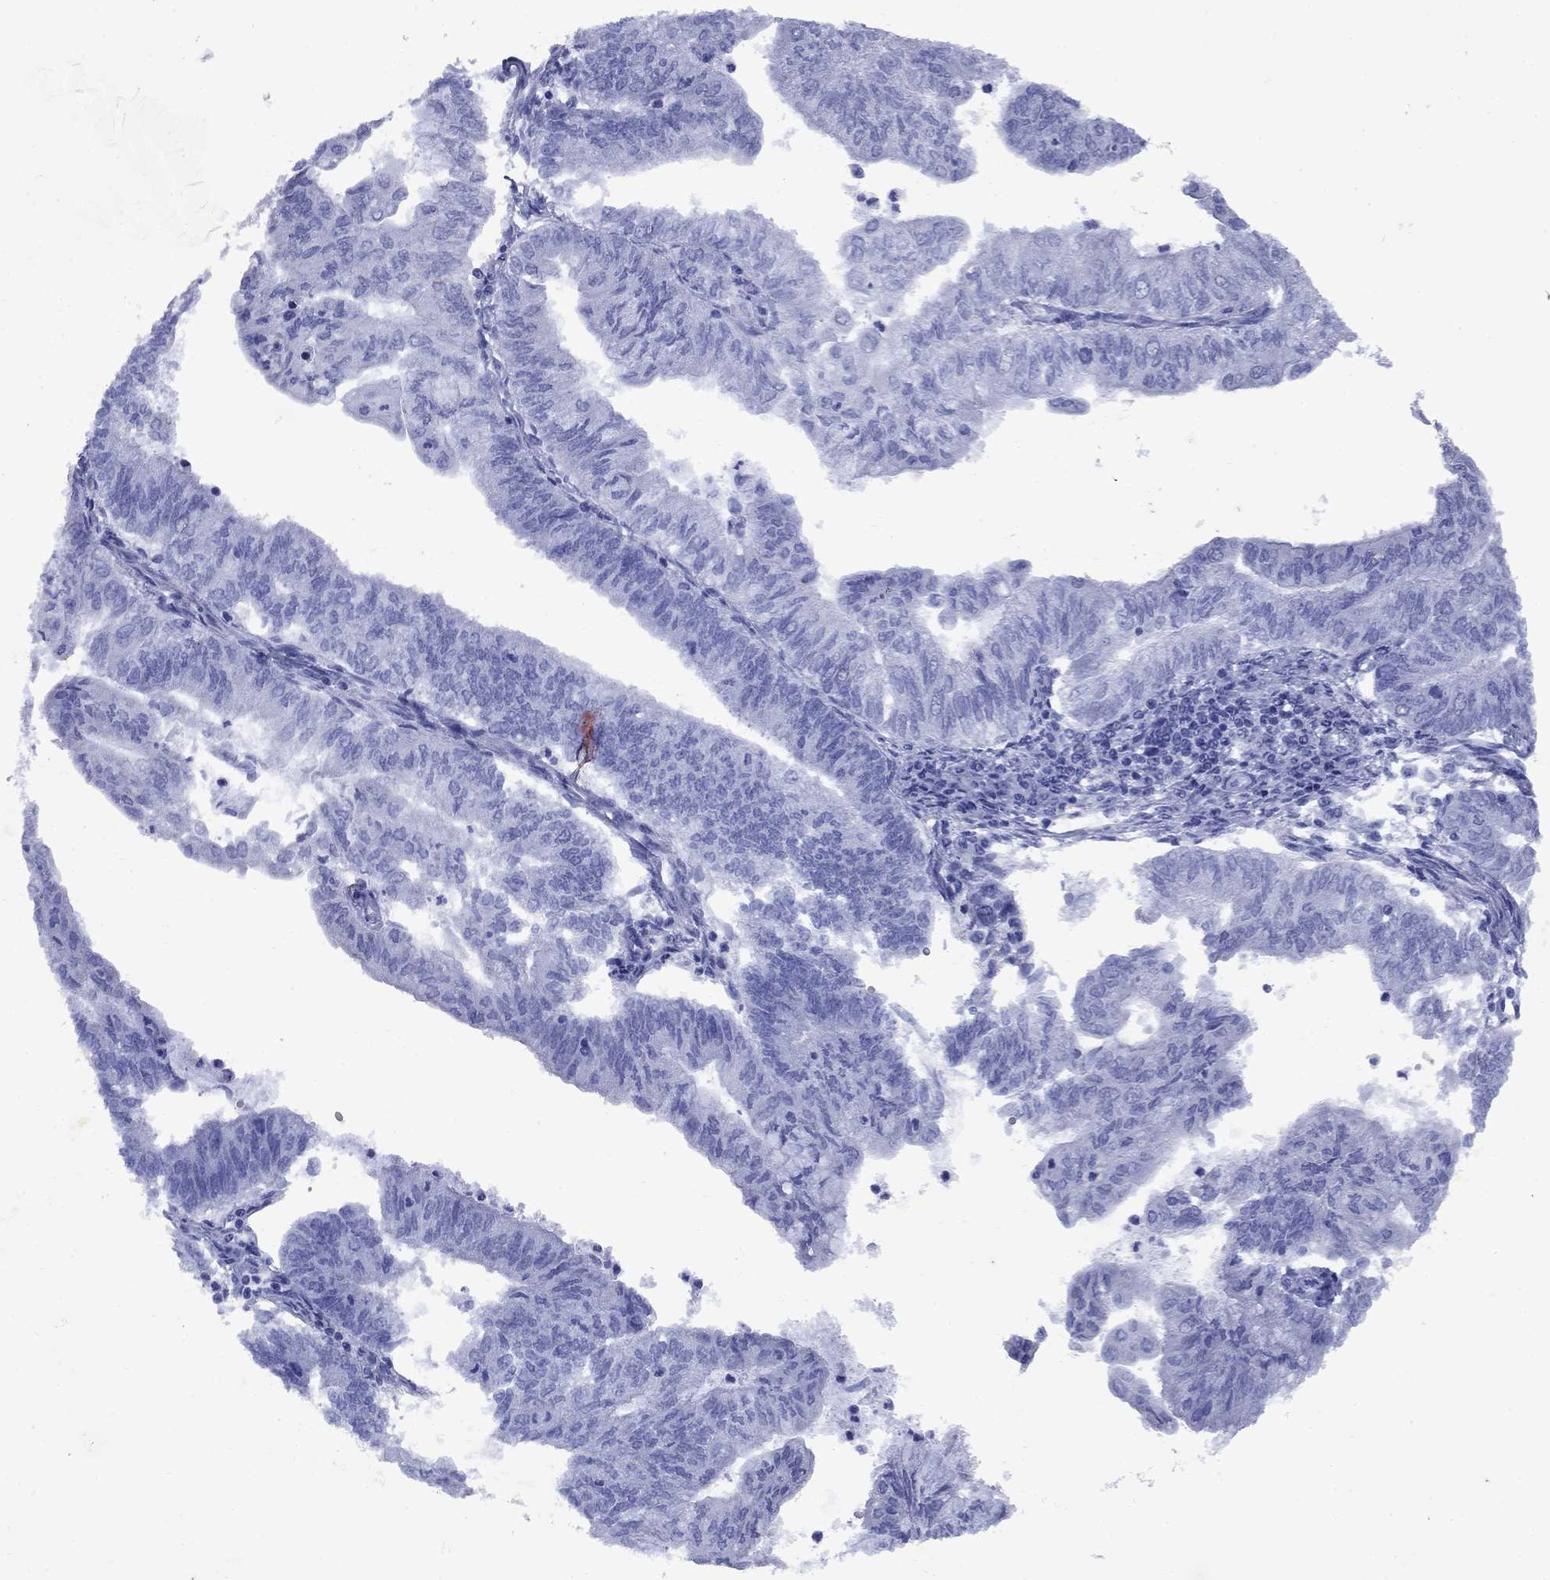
{"staining": {"intensity": "negative", "quantity": "none", "location": "none"}, "tissue": "endometrial cancer", "cell_type": "Tumor cells", "image_type": "cancer", "snomed": [{"axis": "morphology", "description": "Adenocarcinoma, NOS"}, {"axis": "topography", "description": "Endometrium"}], "caption": "Immunohistochemical staining of human endometrial cancer (adenocarcinoma) exhibits no significant staining in tumor cells.", "gene": "CD1A", "patient": {"sex": "female", "age": 59}}